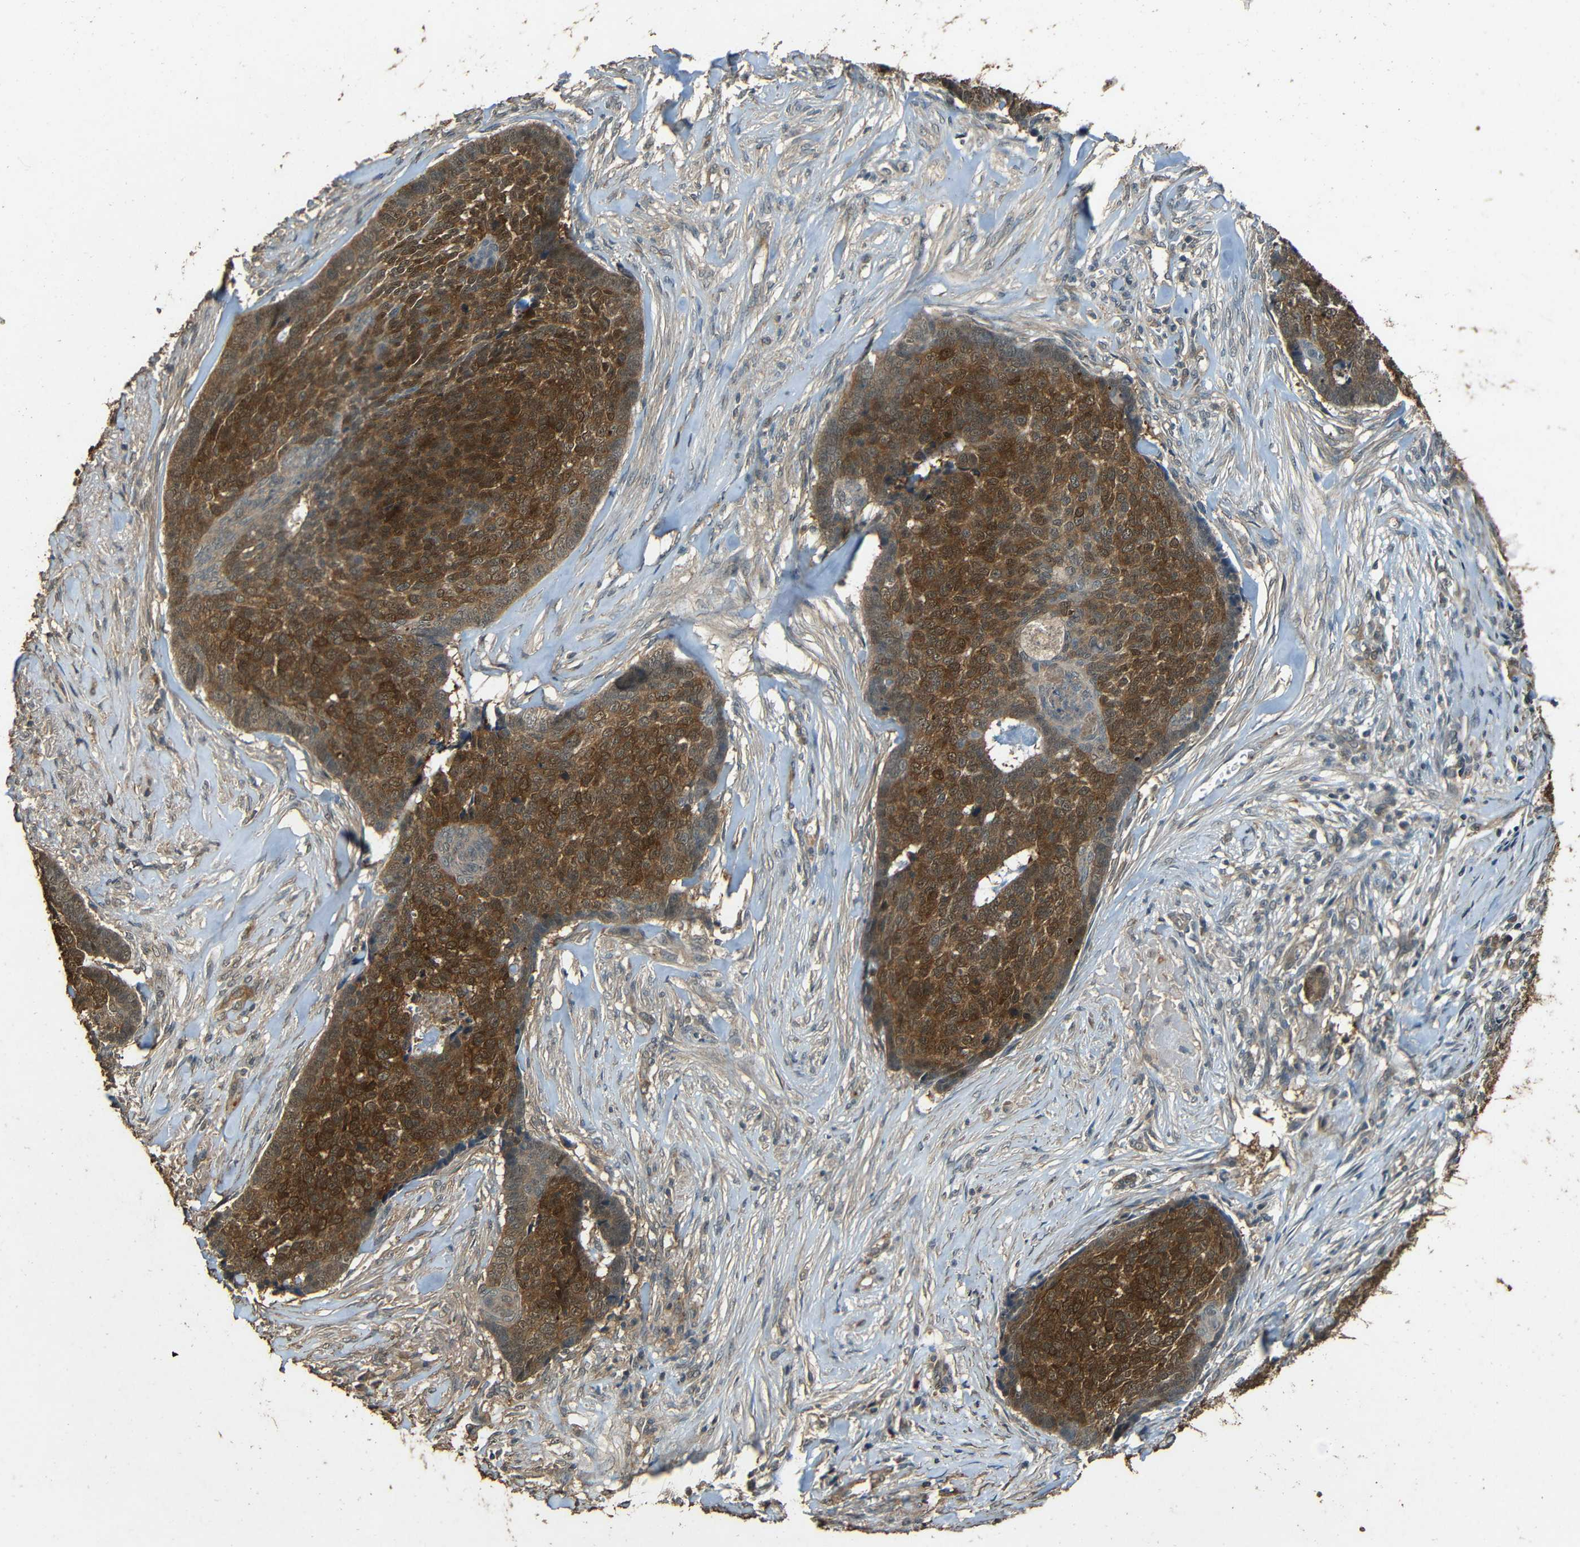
{"staining": {"intensity": "strong", "quantity": ">75%", "location": "cytoplasmic/membranous"}, "tissue": "skin cancer", "cell_type": "Tumor cells", "image_type": "cancer", "snomed": [{"axis": "morphology", "description": "Basal cell carcinoma"}, {"axis": "topography", "description": "Skin"}], "caption": "Immunohistochemistry staining of basal cell carcinoma (skin), which reveals high levels of strong cytoplasmic/membranous expression in about >75% of tumor cells indicating strong cytoplasmic/membranous protein positivity. The staining was performed using DAB (brown) for protein detection and nuclei were counterstained in hematoxylin (blue).", "gene": "PDE5A", "patient": {"sex": "male", "age": 84}}